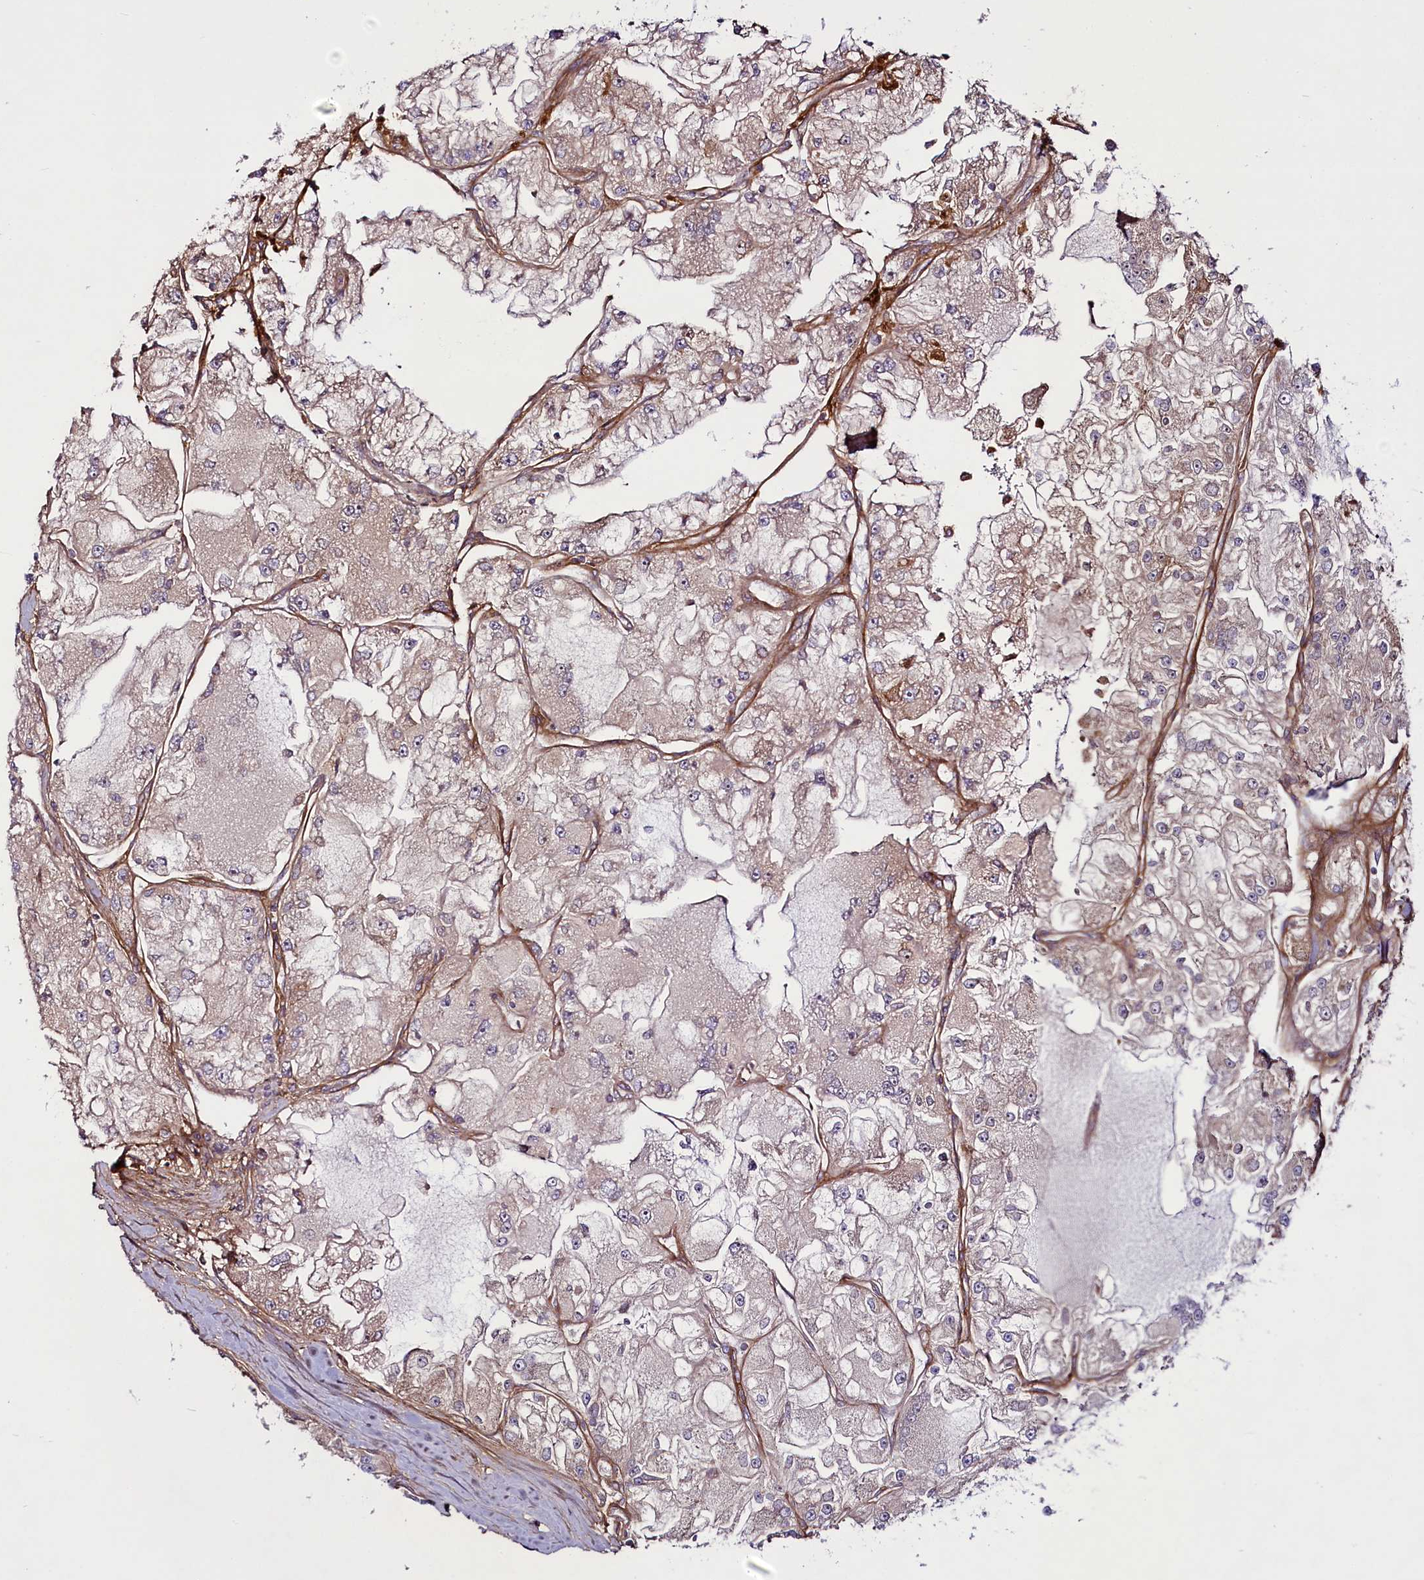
{"staining": {"intensity": "weak", "quantity": "<25%", "location": "cytoplasmic/membranous"}, "tissue": "renal cancer", "cell_type": "Tumor cells", "image_type": "cancer", "snomed": [{"axis": "morphology", "description": "Adenocarcinoma, NOS"}, {"axis": "topography", "description": "Kidney"}], "caption": "Immunohistochemistry (IHC) of human renal cancer (adenocarcinoma) exhibits no staining in tumor cells.", "gene": "RSBN1", "patient": {"sex": "female", "age": 72}}